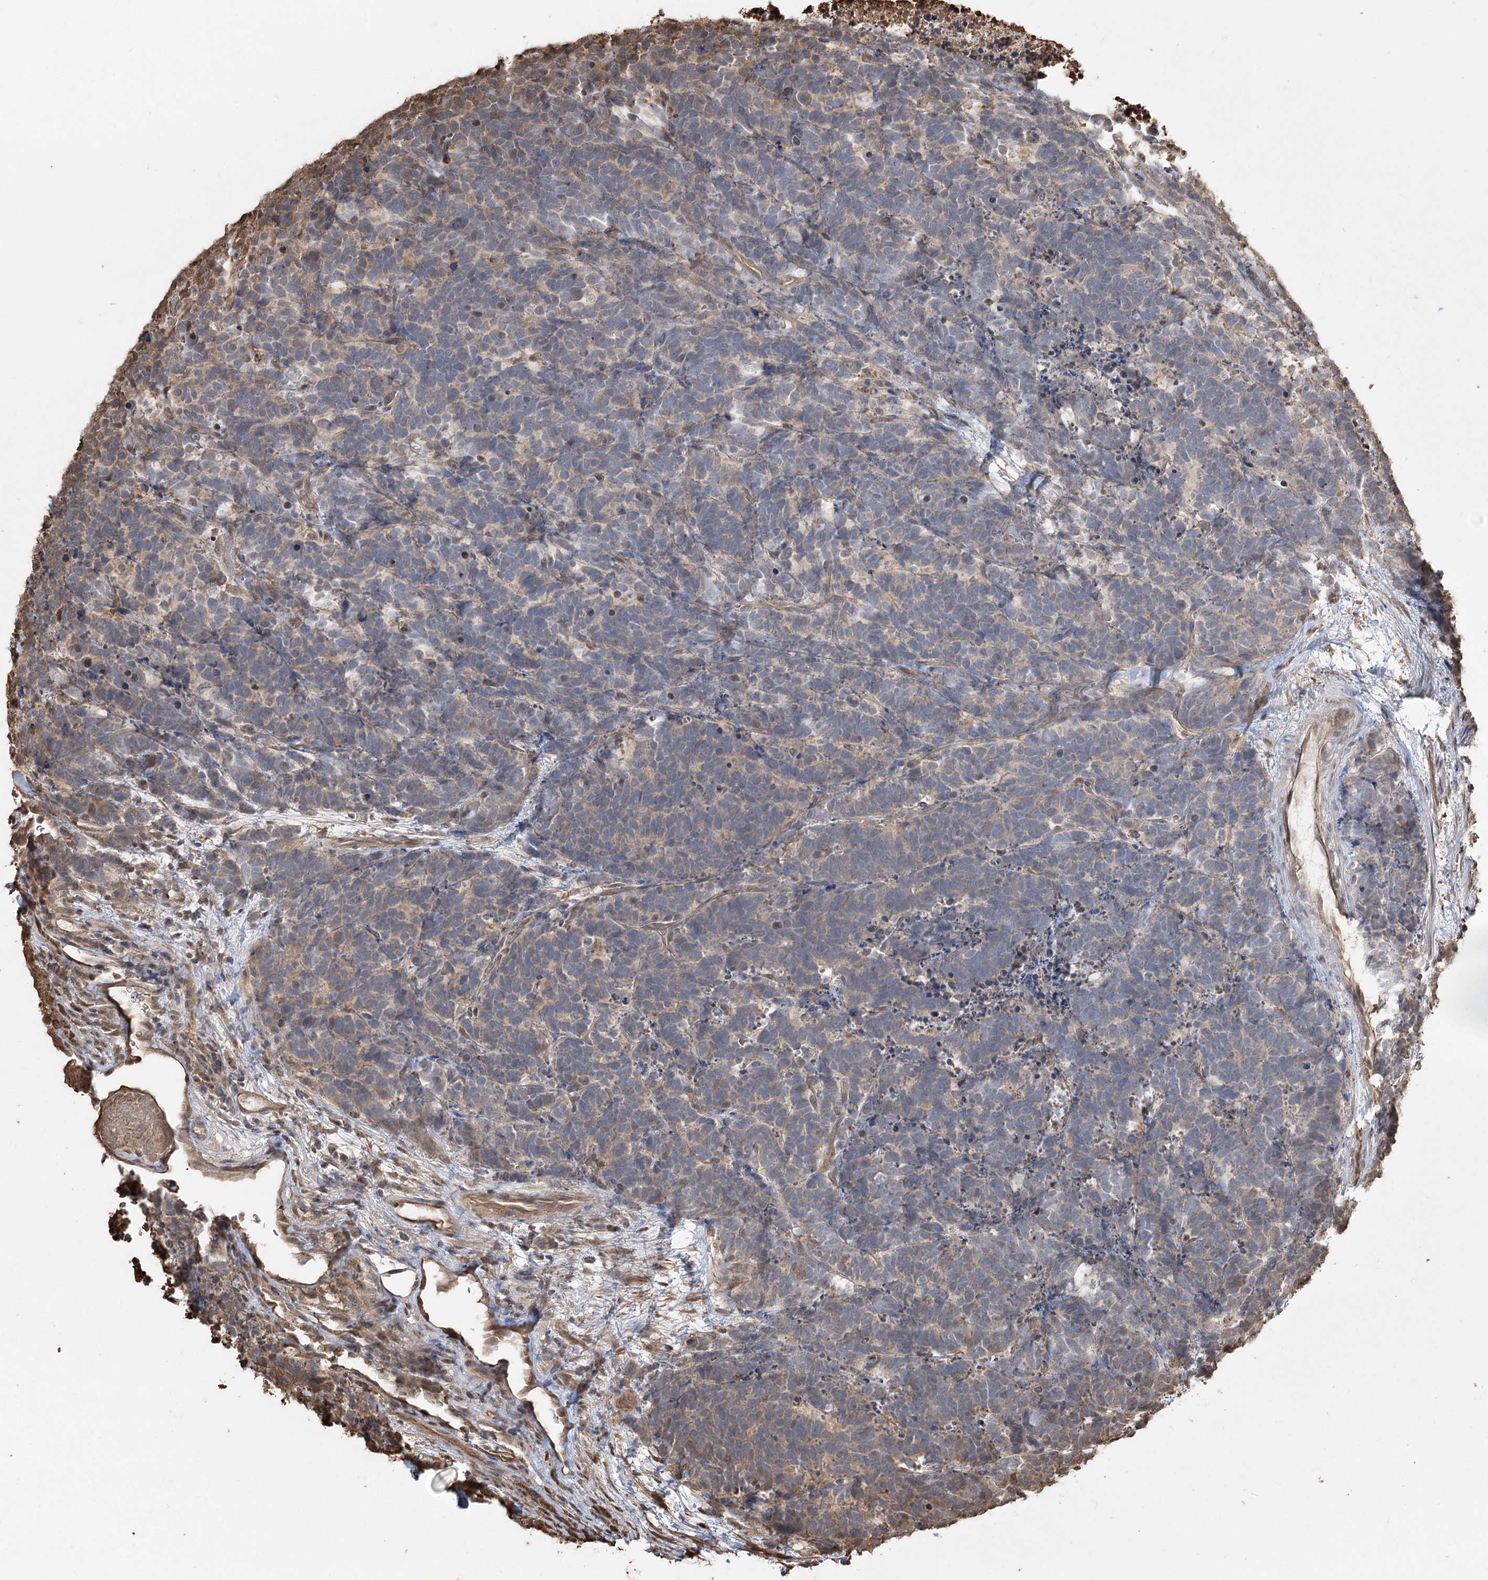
{"staining": {"intensity": "weak", "quantity": "<25%", "location": "cytoplasmic/membranous"}, "tissue": "carcinoid", "cell_type": "Tumor cells", "image_type": "cancer", "snomed": [{"axis": "morphology", "description": "Carcinoma, NOS"}, {"axis": "morphology", "description": "Carcinoid, malignant, NOS"}, {"axis": "topography", "description": "Urinary bladder"}], "caption": "The photomicrograph shows no significant staining in tumor cells of malignant carcinoid.", "gene": "PLCH1", "patient": {"sex": "male", "age": 57}}